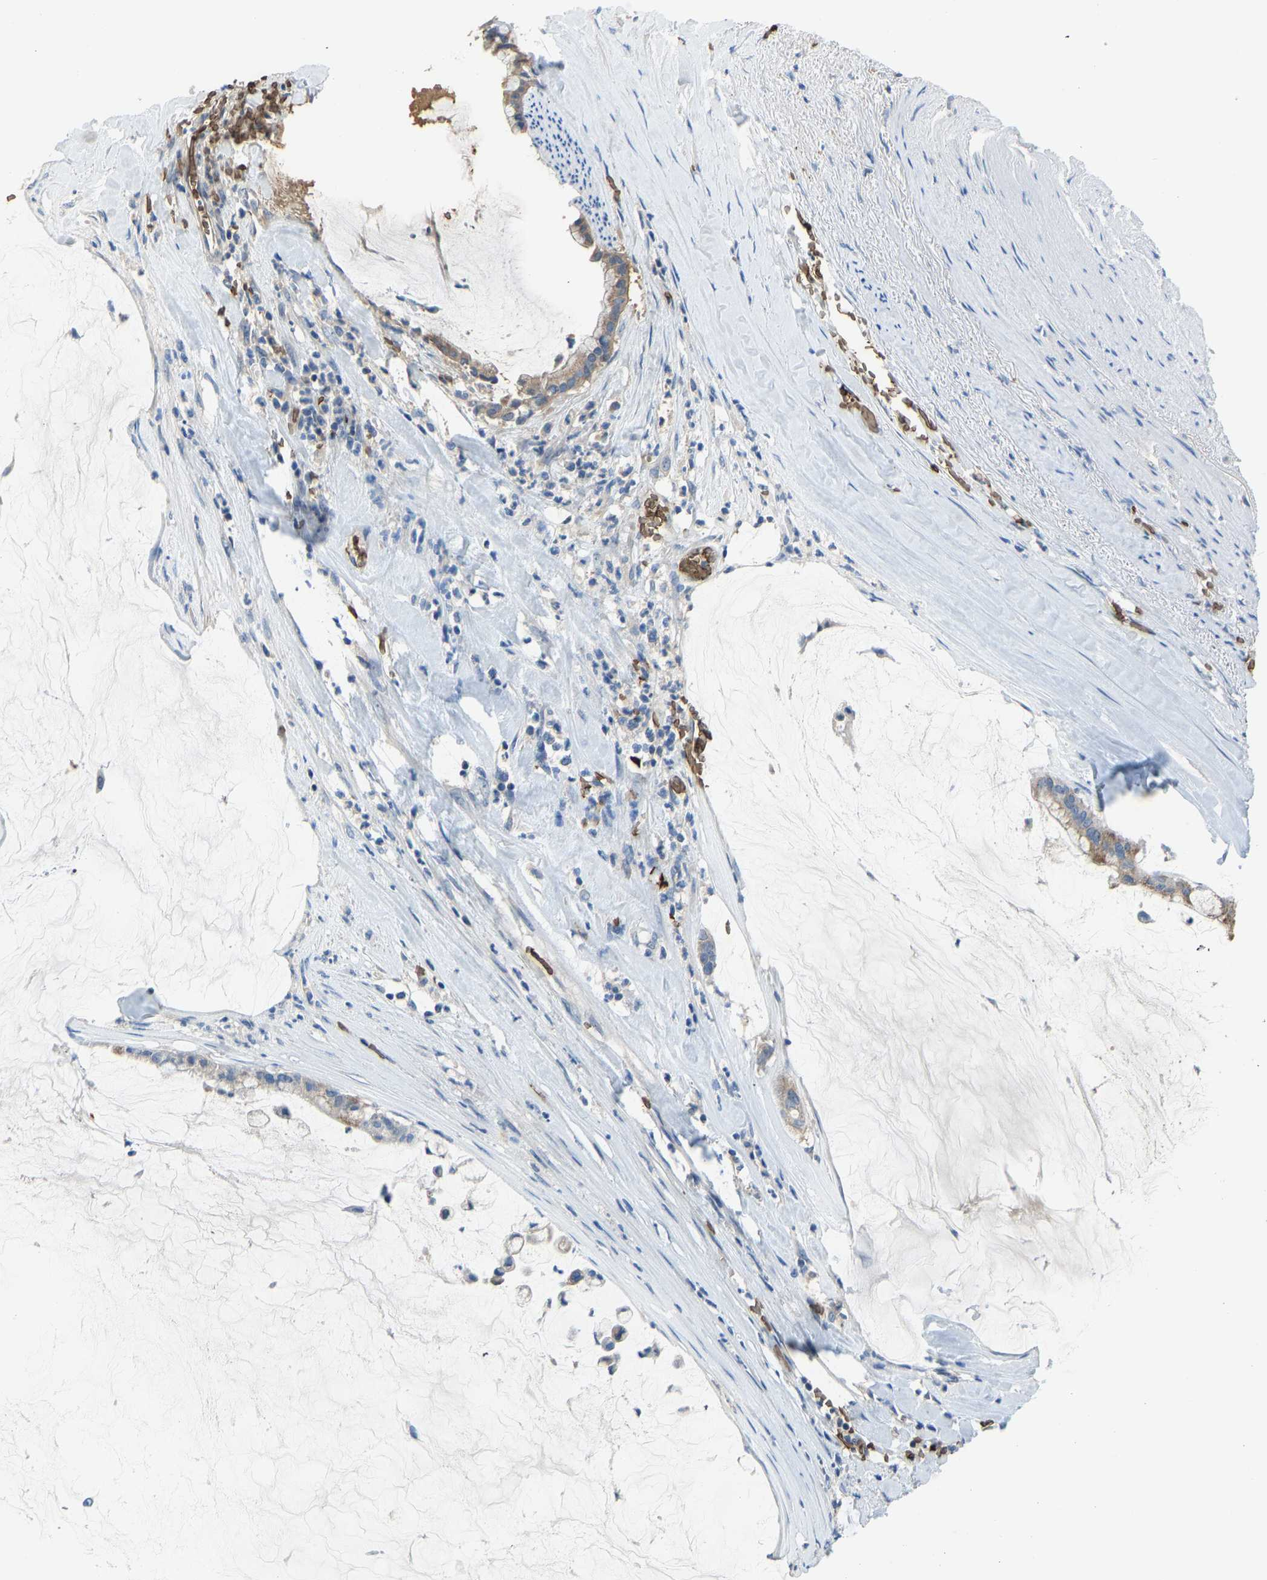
{"staining": {"intensity": "moderate", "quantity": "<25%", "location": "cytoplasmic/membranous"}, "tissue": "pancreatic cancer", "cell_type": "Tumor cells", "image_type": "cancer", "snomed": [{"axis": "morphology", "description": "Adenocarcinoma, NOS"}, {"axis": "topography", "description": "Pancreas"}], "caption": "There is low levels of moderate cytoplasmic/membranous expression in tumor cells of adenocarcinoma (pancreatic), as demonstrated by immunohistochemical staining (brown color).", "gene": "PIGS", "patient": {"sex": "male", "age": 41}}